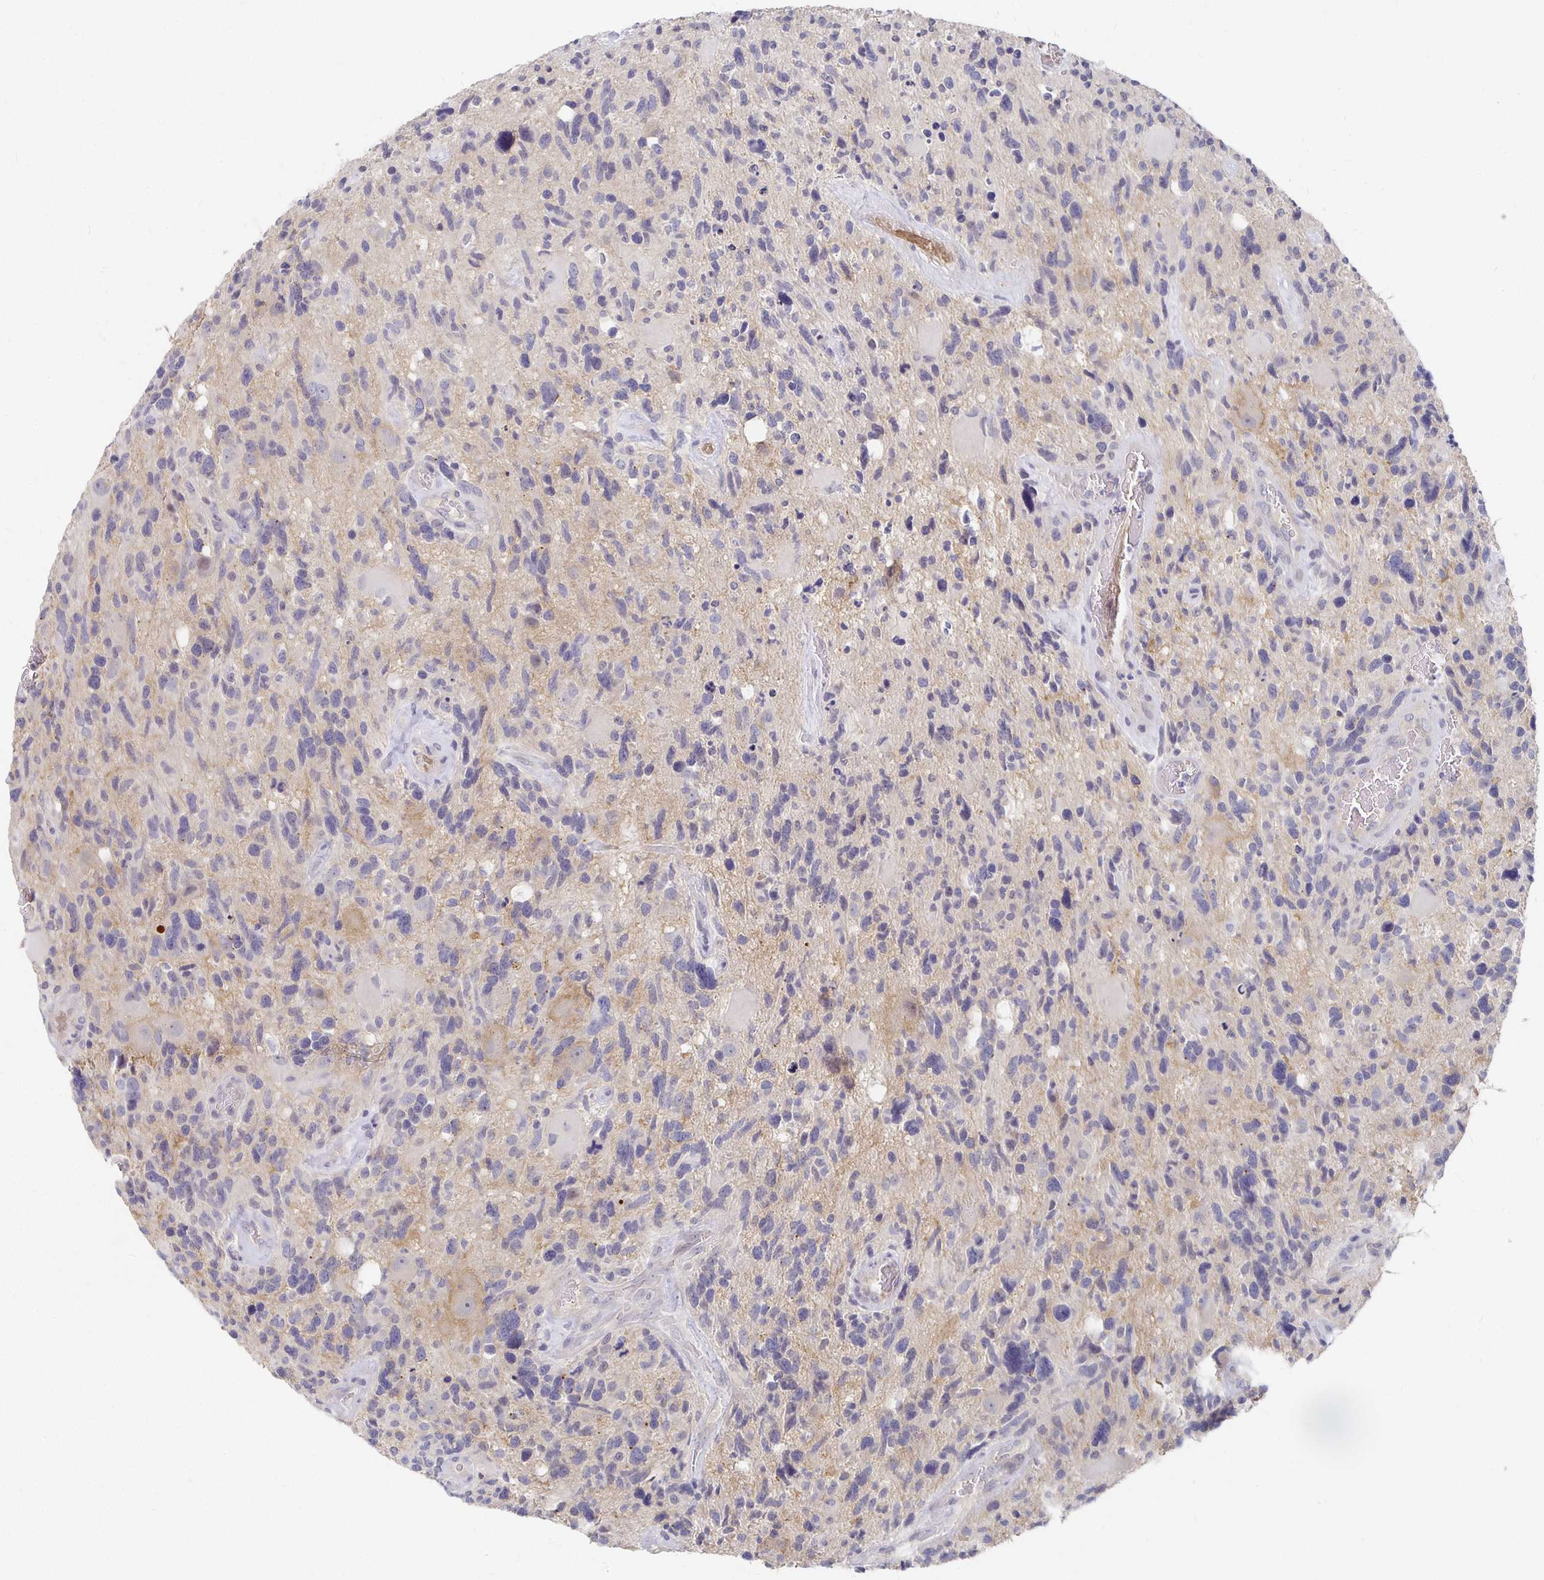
{"staining": {"intensity": "negative", "quantity": "none", "location": "none"}, "tissue": "glioma", "cell_type": "Tumor cells", "image_type": "cancer", "snomed": [{"axis": "morphology", "description": "Glioma, malignant, High grade"}, {"axis": "topography", "description": "Brain"}], "caption": "A high-resolution photomicrograph shows immunohistochemistry staining of glioma, which exhibits no significant staining in tumor cells.", "gene": "FKRP", "patient": {"sex": "male", "age": 49}}